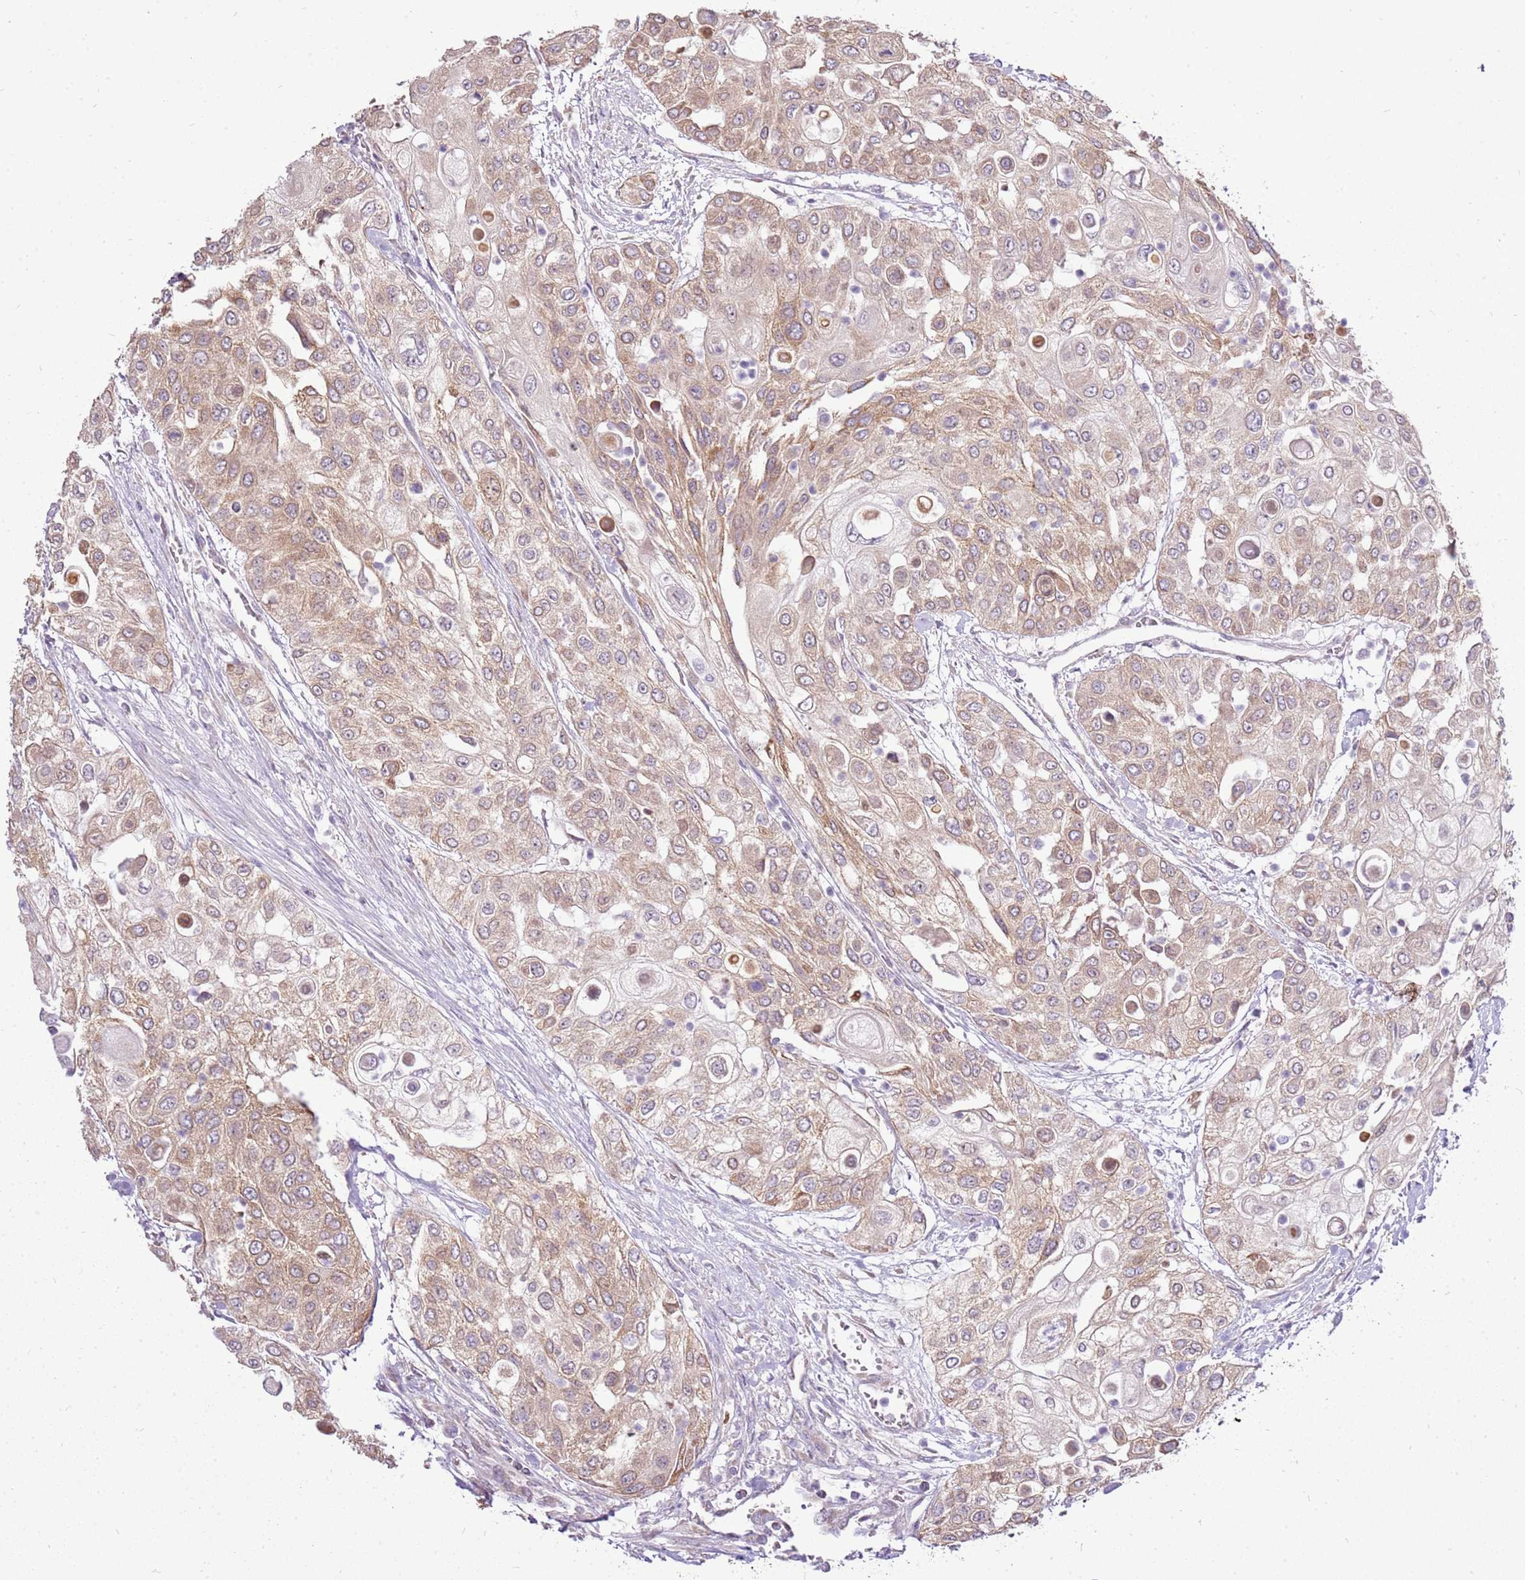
{"staining": {"intensity": "moderate", "quantity": ">75%", "location": "cytoplasmic/membranous"}, "tissue": "urothelial cancer", "cell_type": "Tumor cells", "image_type": "cancer", "snomed": [{"axis": "morphology", "description": "Urothelial carcinoma, High grade"}, {"axis": "topography", "description": "Urinary bladder"}], "caption": "Urothelial cancer stained with a protein marker shows moderate staining in tumor cells.", "gene": "UGGT2", "patient": {"sex": "female", "age": 79}}